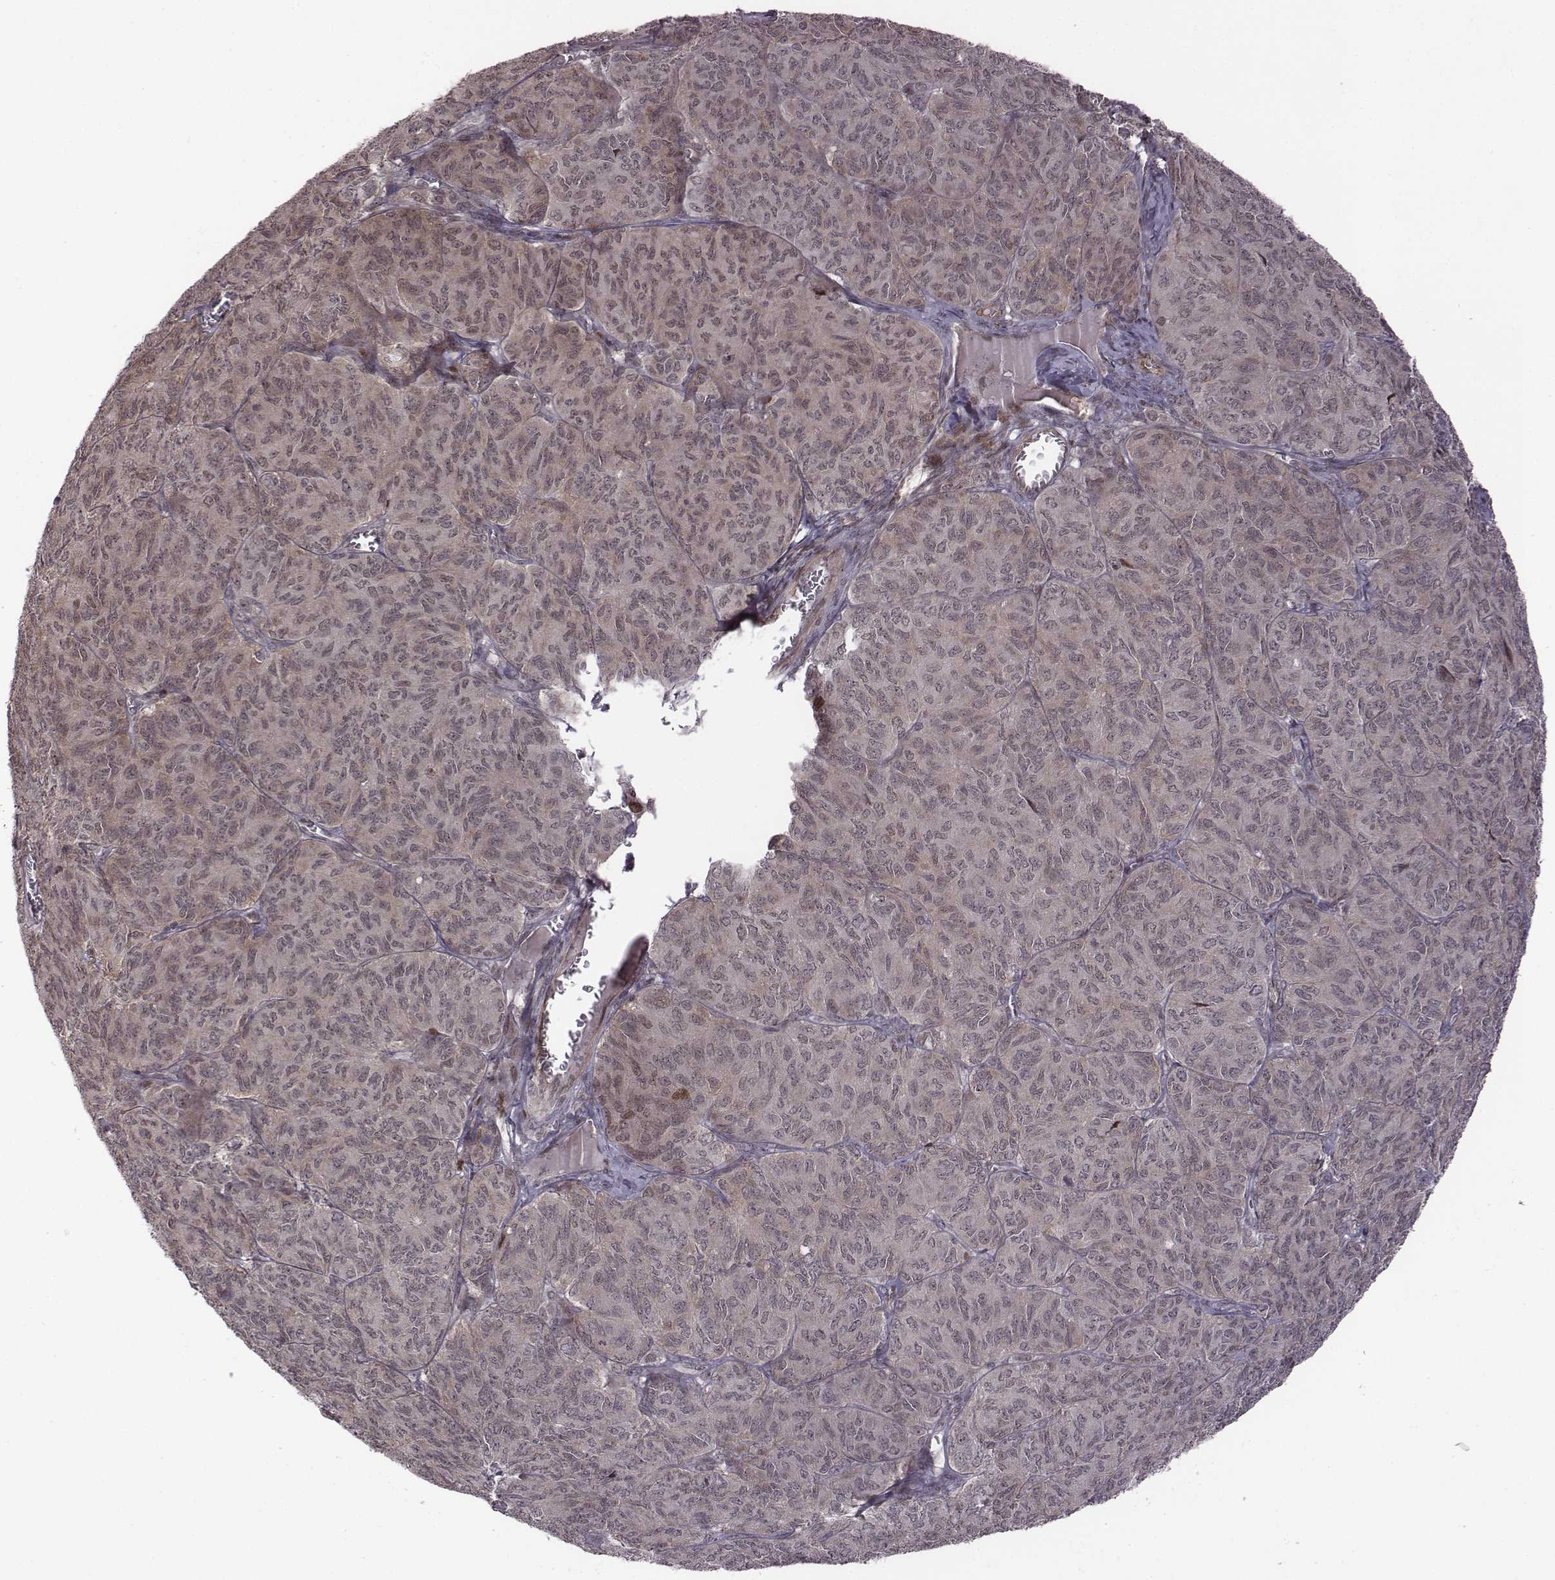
{"staining": {"intensity": "negative", "quantity": "none", "location": "none"}, "tissue": "ovarian cancer", "cell_type": "Tumor cells", "image_type": "cancer", "snomed": [{"axis": "morphology", "description": "Carcinoma, endometroid"}, {"axis": "topography", "description": "Ovary"}], "caption": "An image of human ovarian endometroid carcinoma is negative for staining in tumor cells. Brightfield microscopy of immunohistochemistry (IHC) stained with DAB (3,3'-diaminobenzidine) (brown) and hematoxylin (blue), captured at high magnification.", "gene": "RPL3", "patient": {"sex": "female", "age": 80}}